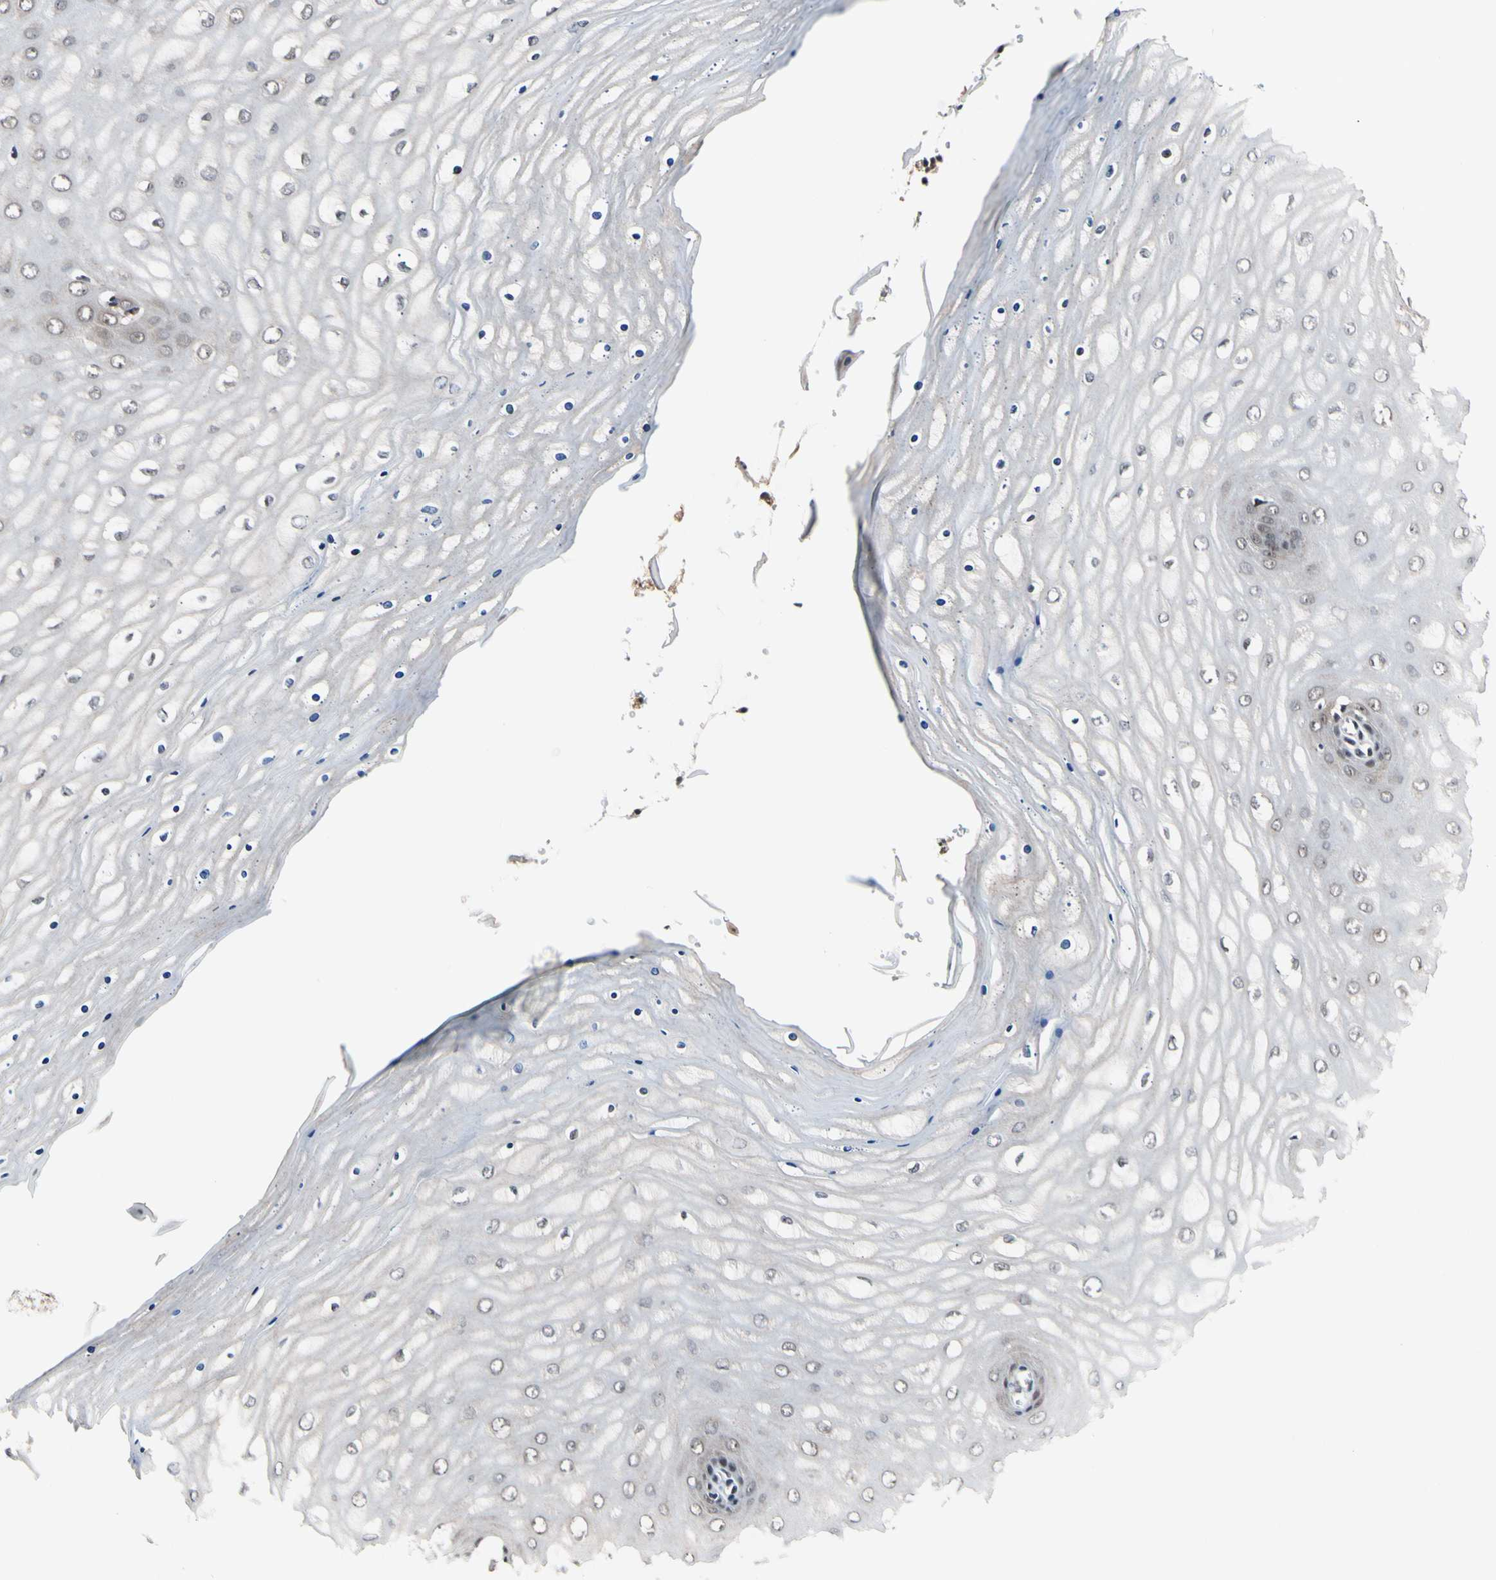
{"staining": {"intensity": "moderate", "quantity": ">75%", "location": "cytoplasmic/membranous,nuclear"}, "tissue": "cervix", "cell_type": "Glandular cells", "image_type": "normal", "snomed": [{"axis": "morphology", "description": "Normal tissue, NOS"}, {"axis": "topography", "description": "Cervix"}], "caption": "IHC (DAB (3,3'-diaminobenzidine)) staining of normal human cervix exhibits moderate cytoplasmic/membranous,nuclear protein expression in approximately >75% of glandular cells.", "gene": "PSMD10", "patient": {"sex": "female", "age": 55}}